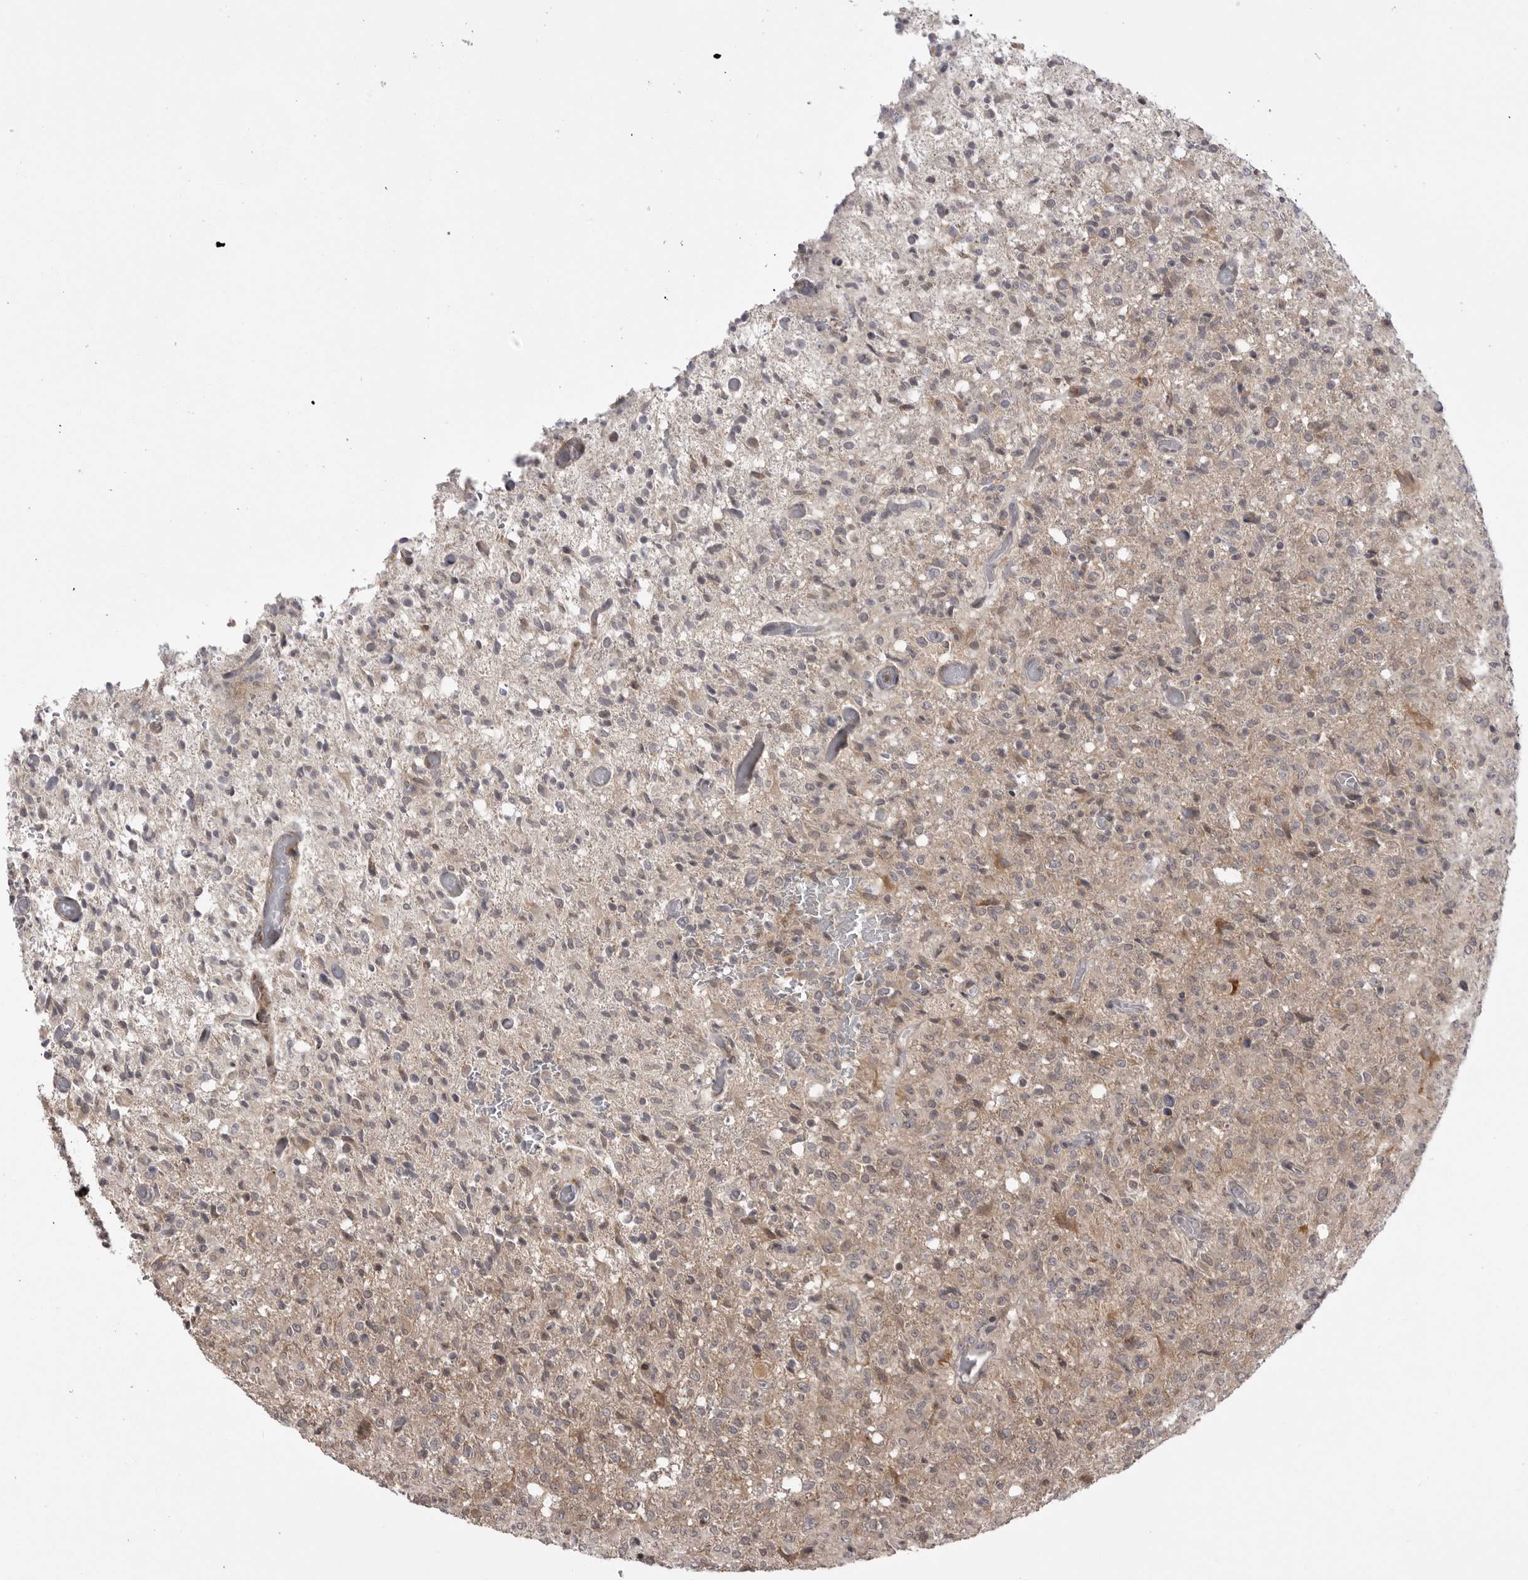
{"staining": {"intensity": "weak", "quantity": "<25%", "location": "cytoplasmic/membranous"}, "tissue": "glioma", "cell_type": "Tumor cells", "image_type": "cancer", "snomed": [{"axis": "morphology", "description": "Glioma, malignant, High grade"}, {"axis": "topography", "description": "Brain"}], "caption": "Tumor cells show no significant staining in glioma.", "gene": "PTK2B", "patient": {"sex": "female", "age": 57}}